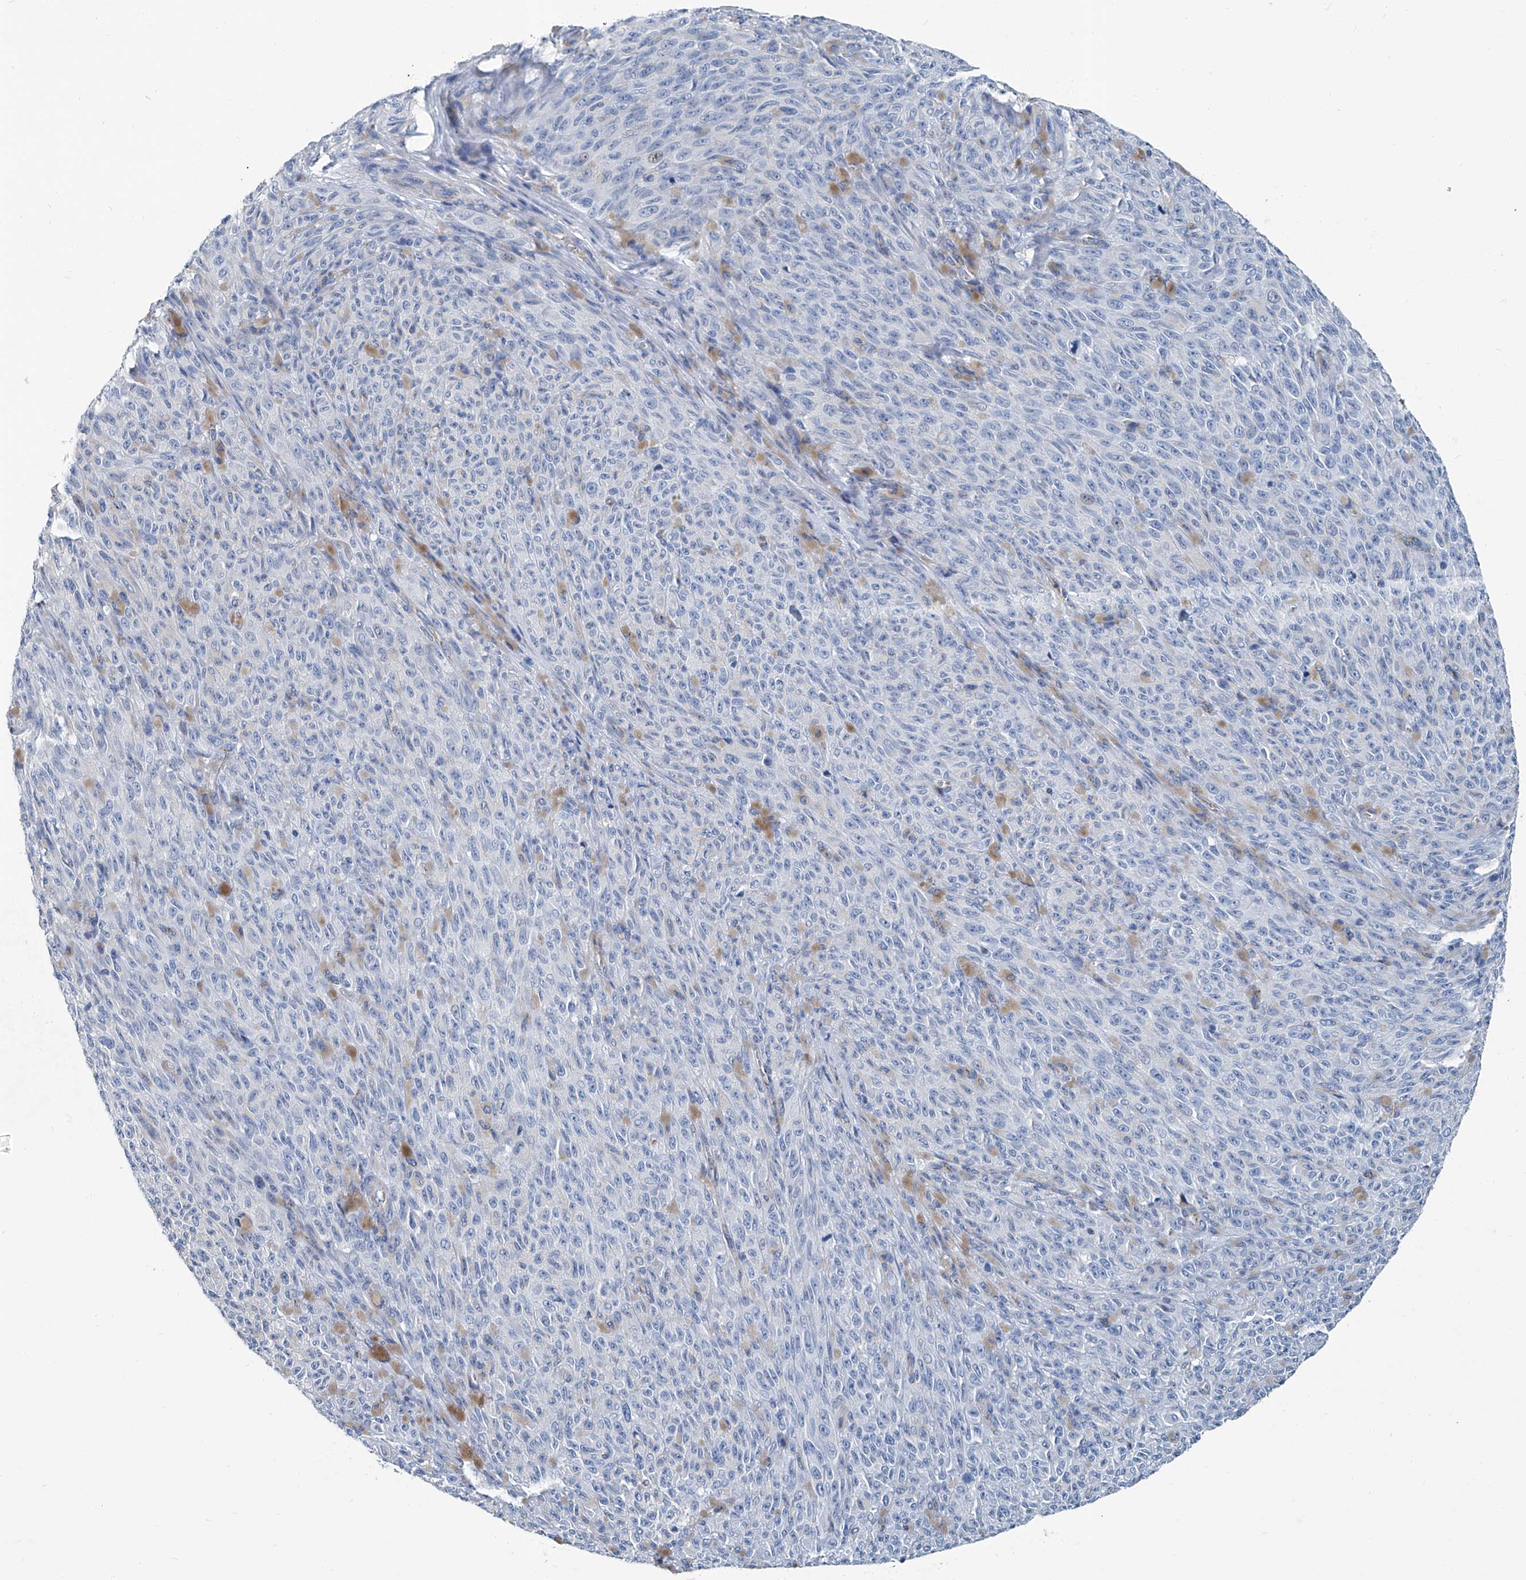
{"staining": {"intensity": "negative", "quantity": "none", "location": "none"}, "tissue": "melanoma", "cell_type": "Tumor cells", "image_type": "cancer", "snomed": [{"axis": "morphology", "description": "Malignant melanoma, NOS"}, {"axis": "topography", "description": "Skin"}], "caption": "Immunohistochemistry of human melanoma displays no expression in tumor cells. The staining was performed using DAB to visualize the protein expression in brown, while the nuclei were stained in blue with hematoxylin (Magnification: 20x).", "gene": "MT-ND1", "patient": {"sex": "female", "age": 82}}